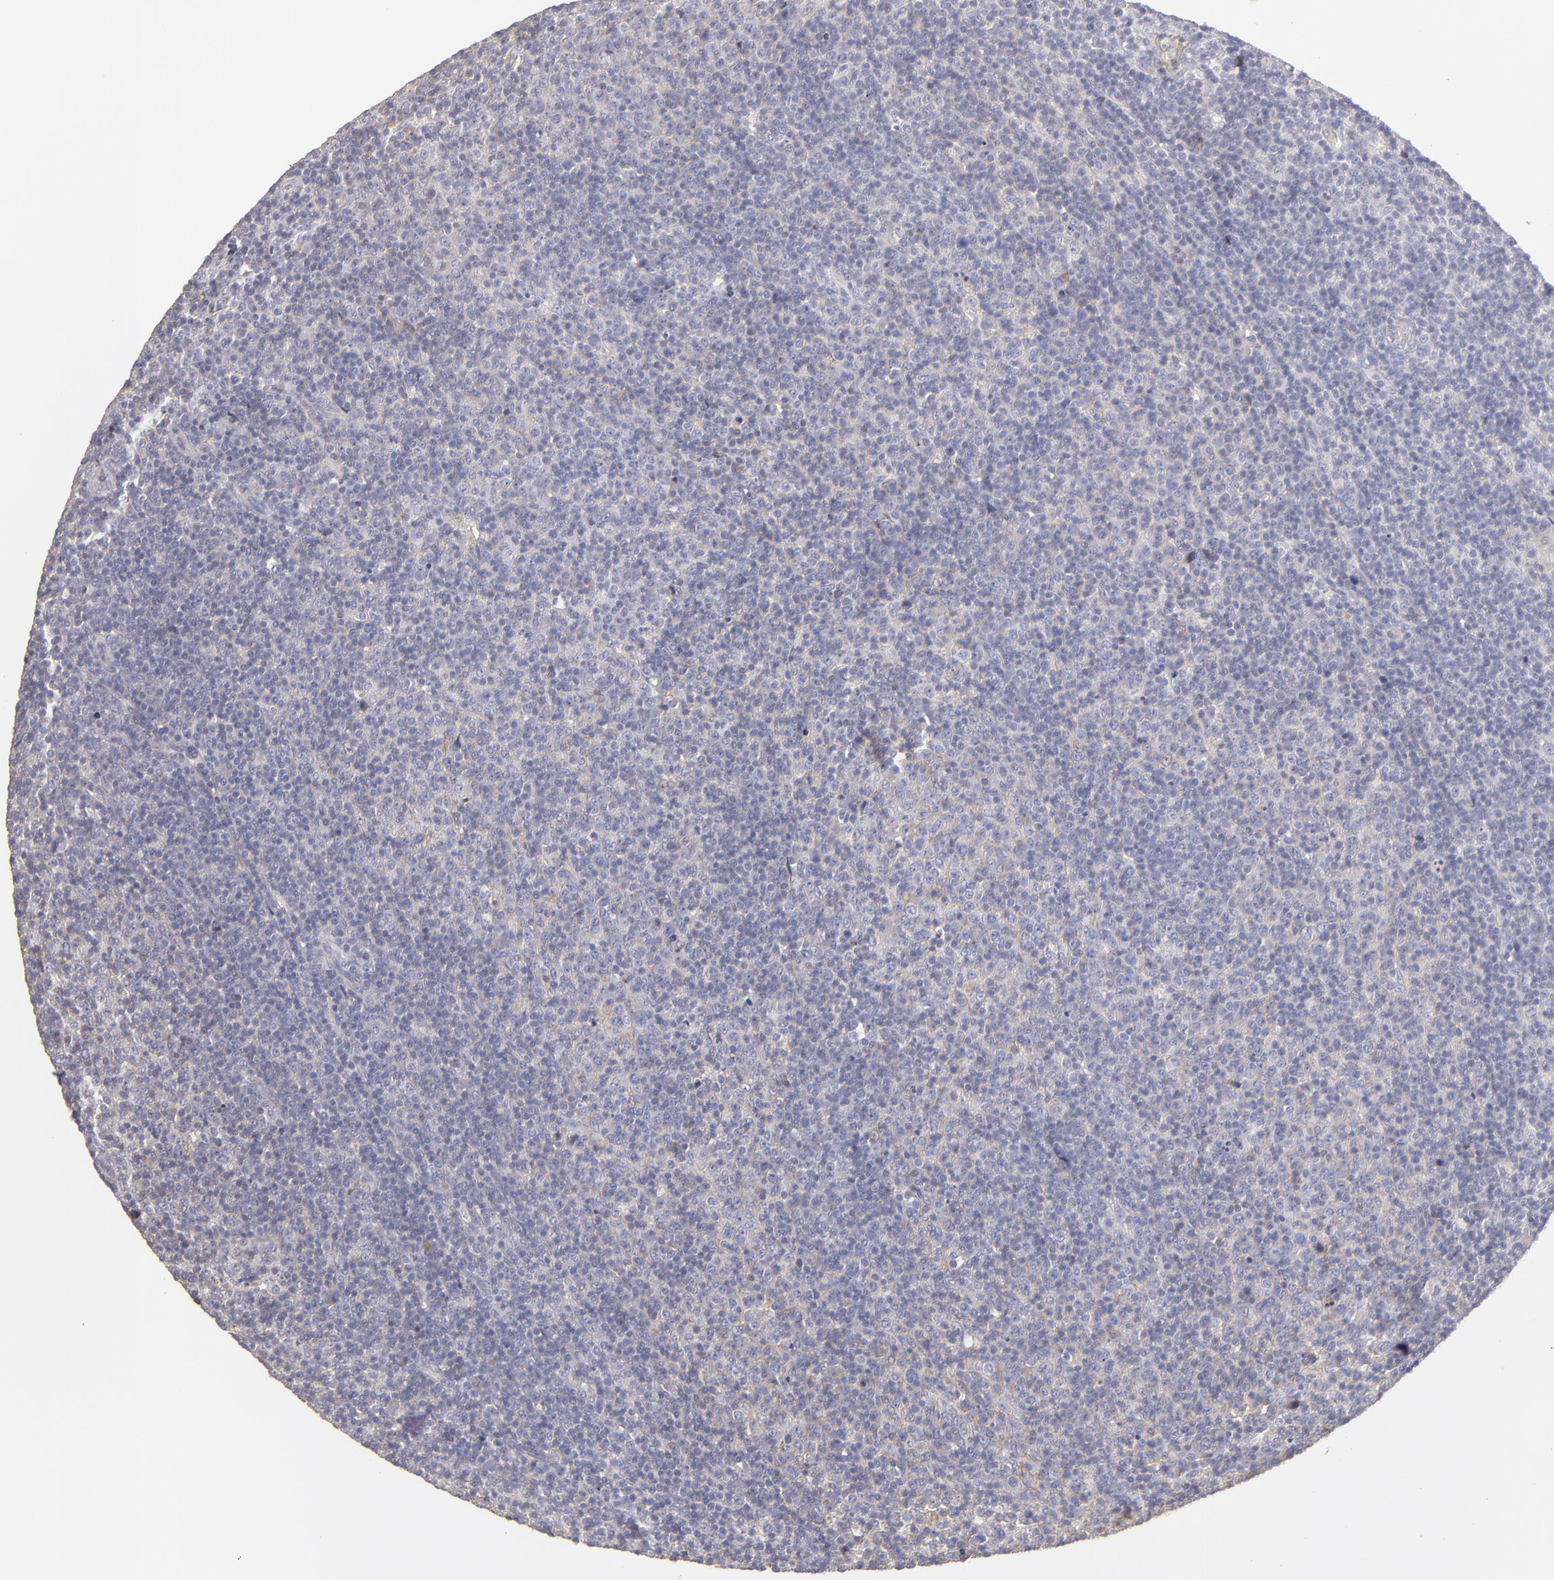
{"staining": {"intensity": "negative", "quantity": "none", "location": "none"}, "tissue": "lymphoma", "cell_type": "Tumor cells", "image_type": "cancer", "snomed": [{"axis": "morphology", "description": "Malignant lymphoma, non-Hodgkin's type, Low grade"}, {"axis": "topography", "description": "Lymph node"}], "caption": "This micrograph is of malignant lymphoma, non-Hodgkin's type (low-grade) stained with immunohistochemistry (IHC) to label a protein in brown with the nuclei are counter-stained blue. There is no staining in tumor cells.", "gene": "ABCC4", "patient": {"sex": "male", "age": 70}}